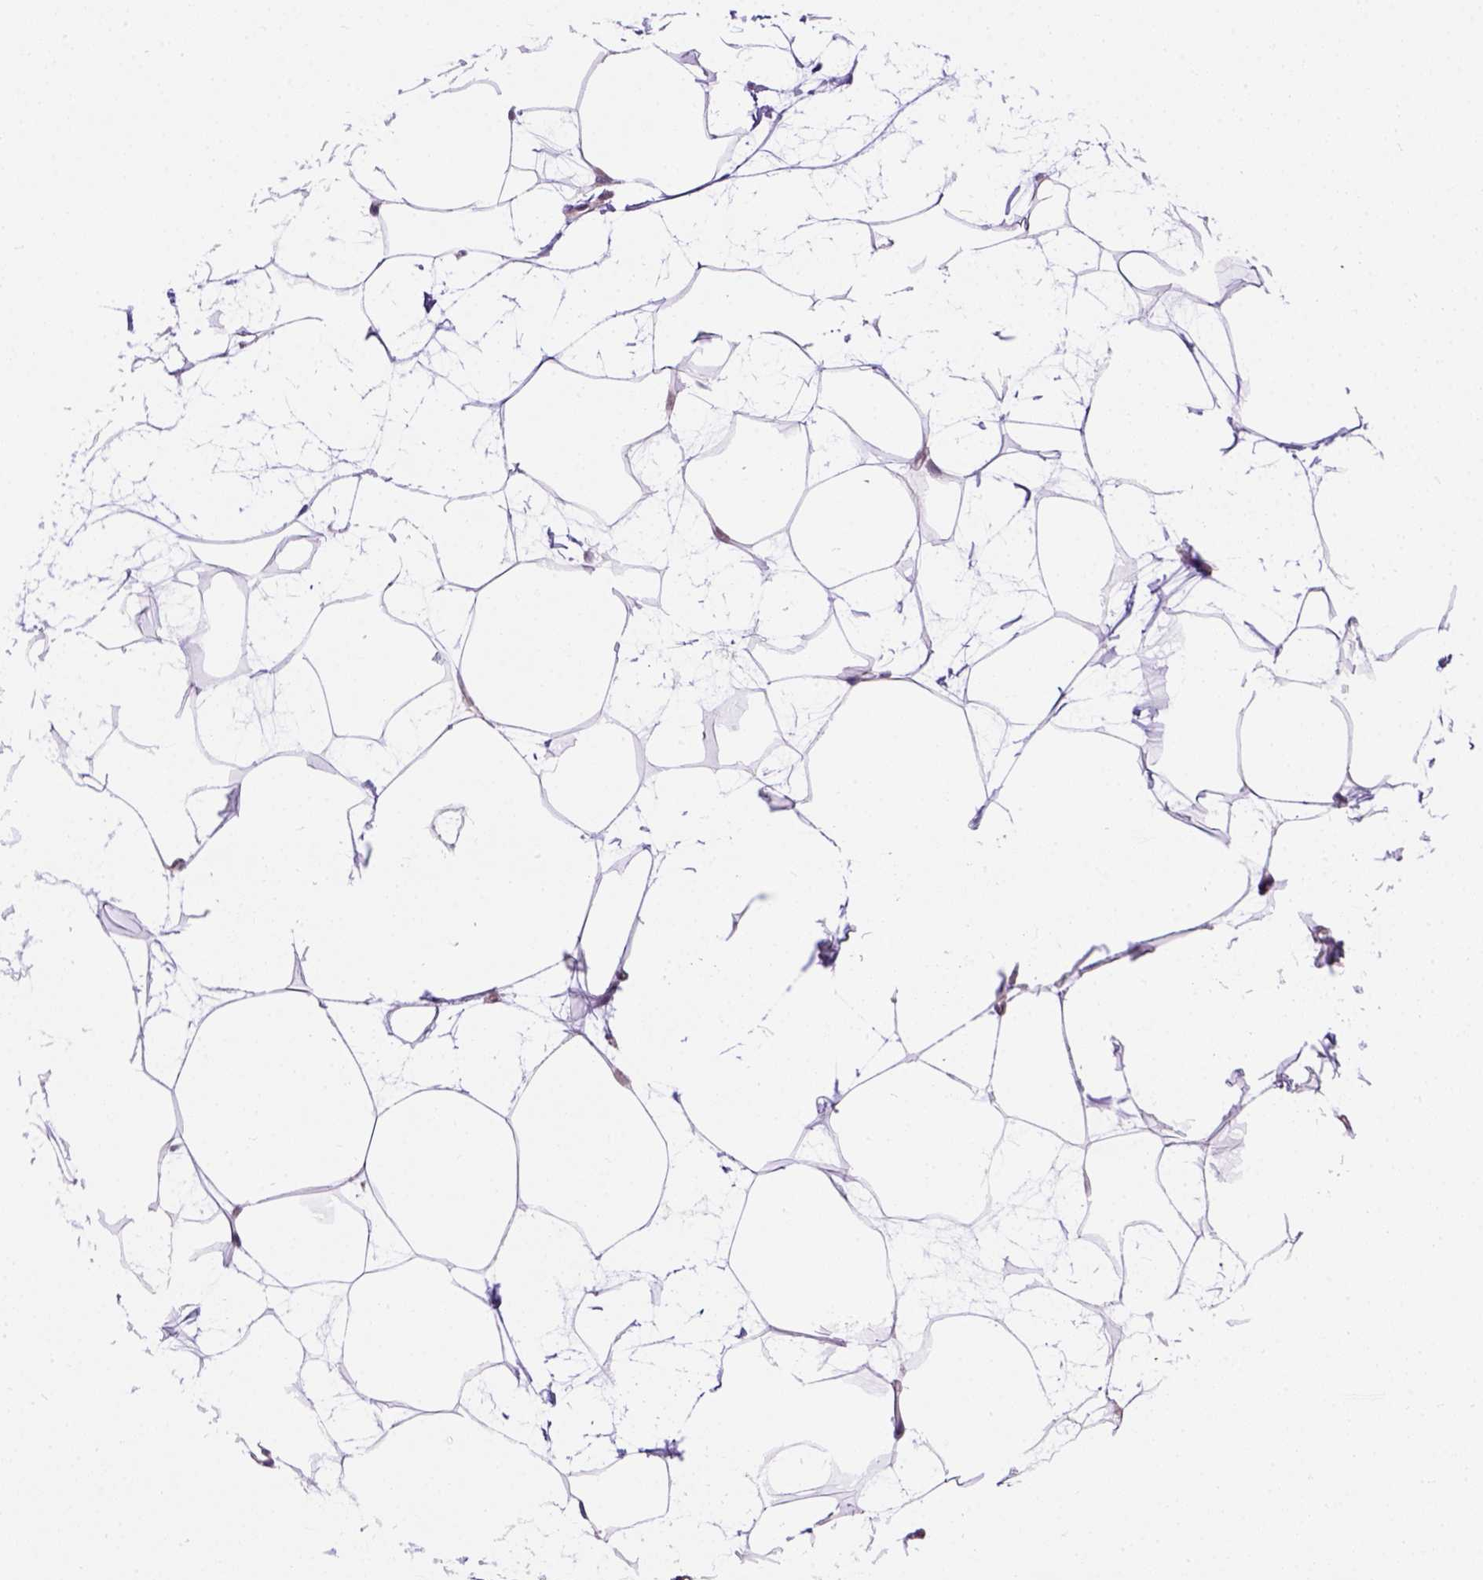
{"staining": {"intensity": "negative", "quantity": "none", "location": "none"}, "tissue": "breast", "cell_type": "Adipocytes", "image_type": "normal", "snomed": [{"axis": "morphology", "description": "Normal tissue, NOS"}, {"axis": "topography", "description": "Breast"}], "caption": "Immunohistochemistry (IHC) photomicrograph of normal breast: human breast stained with DAB displays no significant protein staining in adipocytes.", "gene": "KAZN", "patient": {"sex": "female", "age": 45}}